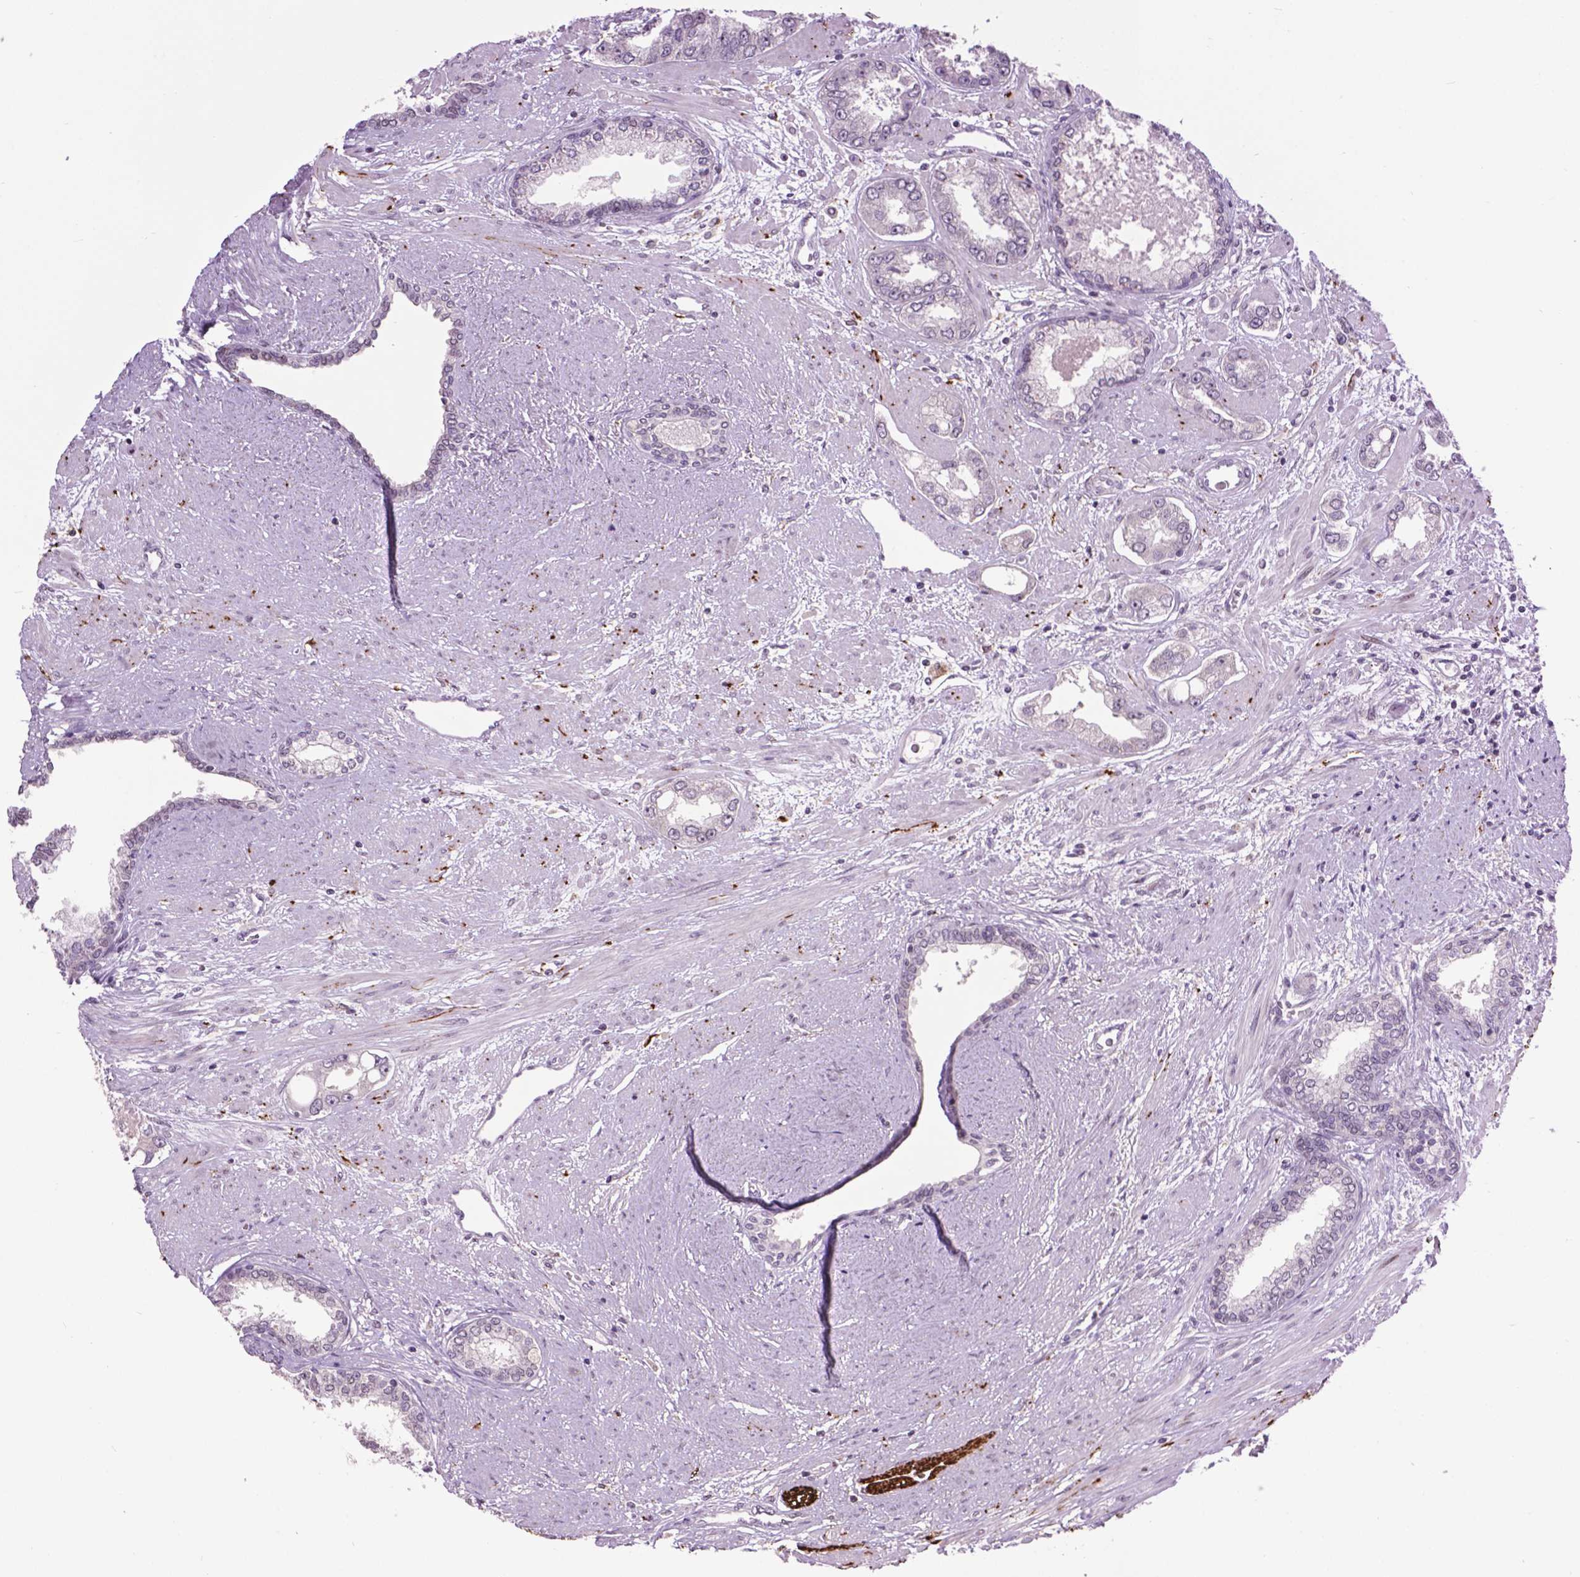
{"staining": {"intensity": "negative", "quantity": "none", "location": "none"}, "tissue": "prostate cancer", "cell_type": "Tumor cells", "image_type": "cancer", "snomed": [{"axis": "morphology", "description": "Adenocarcinoma, Low grade"}, {"axis": "topography", "description": "Prostate"}], "caption": "Tumor cells show no significant protein staining in prostate low-grade adenocarcinoma.", "gene": "TH", "patient": {"sex": "male", "age": 60}}